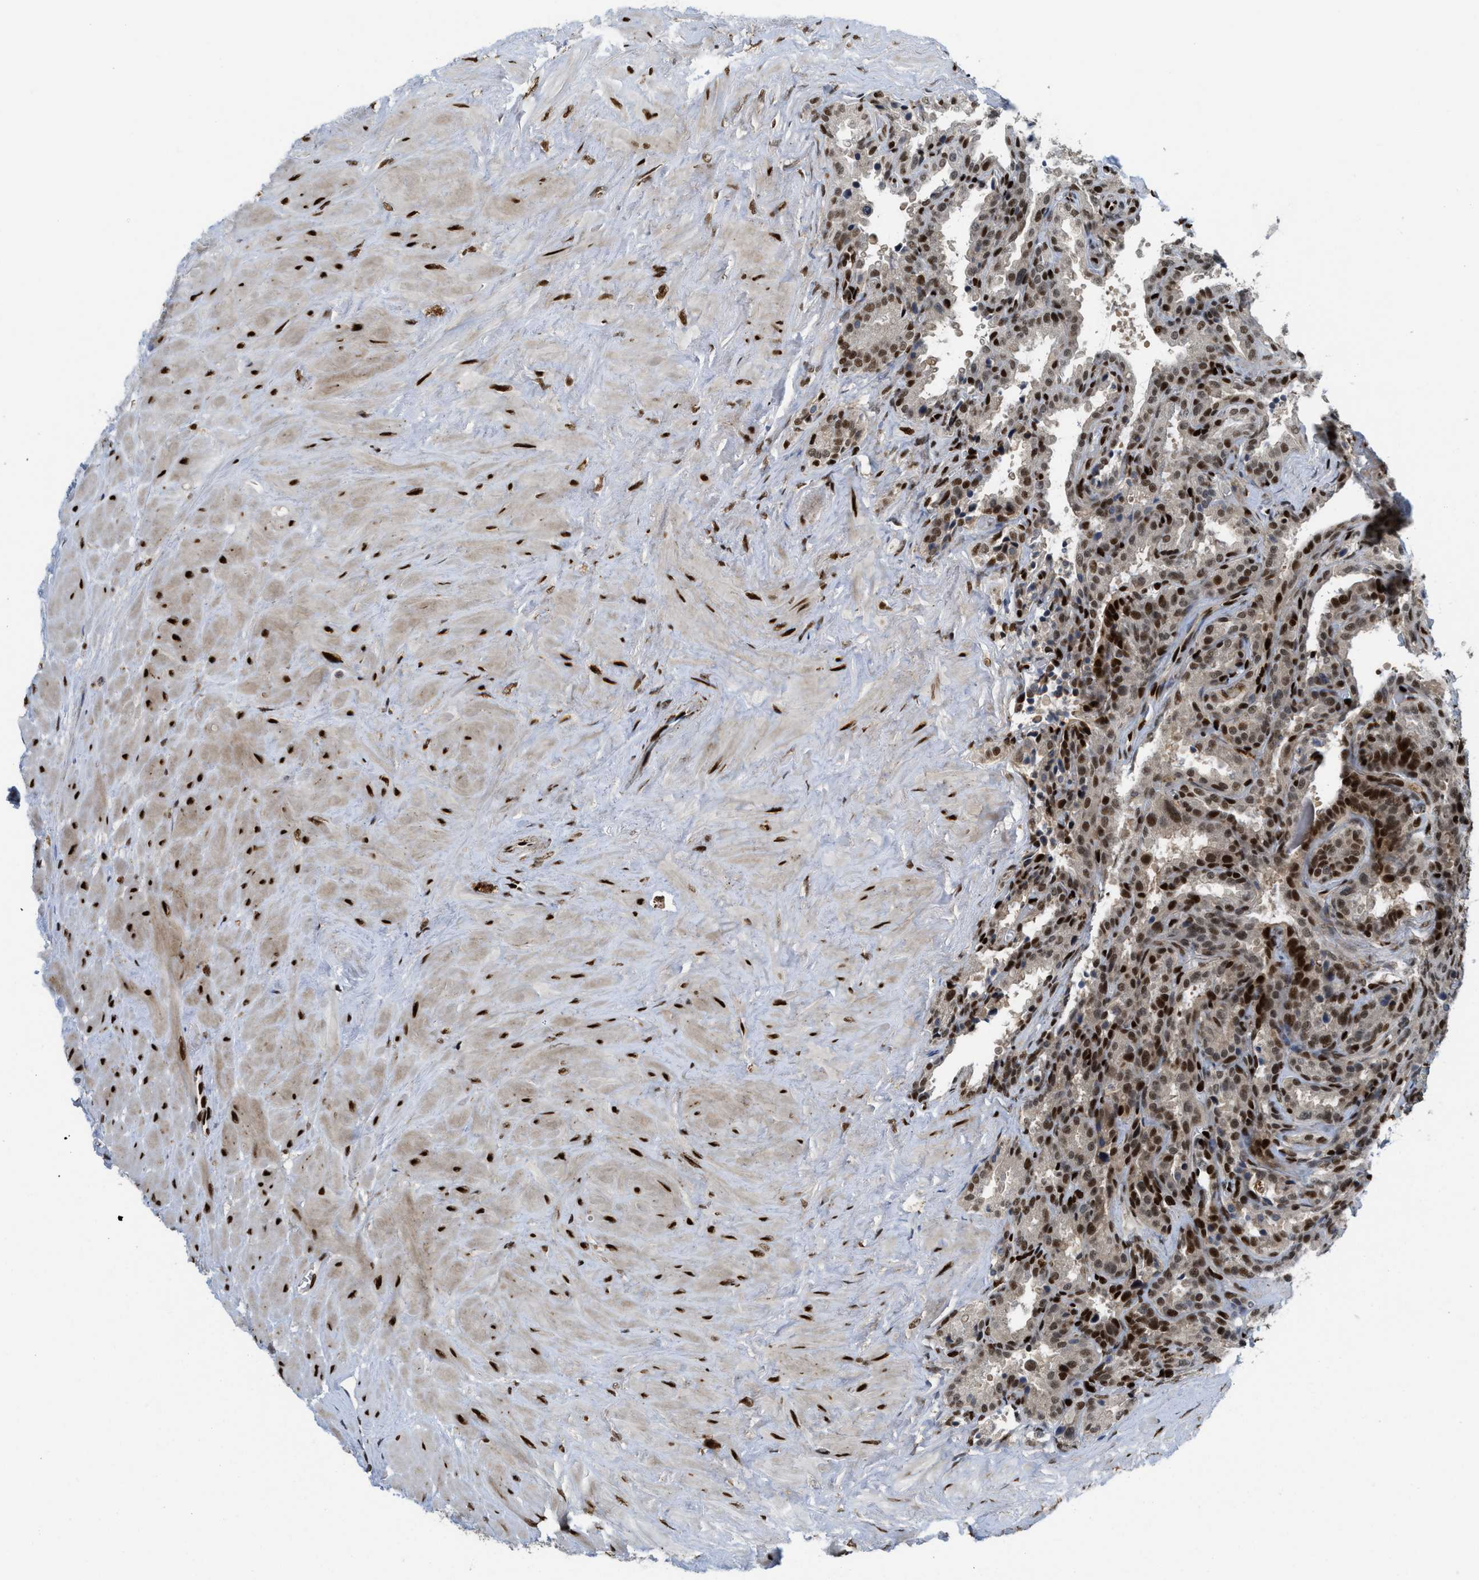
{"staining": {"intensity": "strong", "quantity": ">75%", "location": "nuclear"}, "tissue": "seminal vesicle", "cell_type": "Glandular cells", "image_type": "normal", "snomed": [{"axis": "morphology", "description": "Normal tissue, NOS"}, {"axis": "topography", "description": "Seminal veicle"}], "caption": "Immunohistochemistry staining of benign seminal vesicle, which shows high levels of strong nuclear expression in approximately >75% of glandular cells indicating strong nuclear protein staining. The staining was performed using DAB (3,3'-diaminobenzidine) (brown) for protein detection and nuclei were counterstained in hematoxylin (blue).", "gene": "RFX5", "patient": {"sex": "male", "age": 46}}